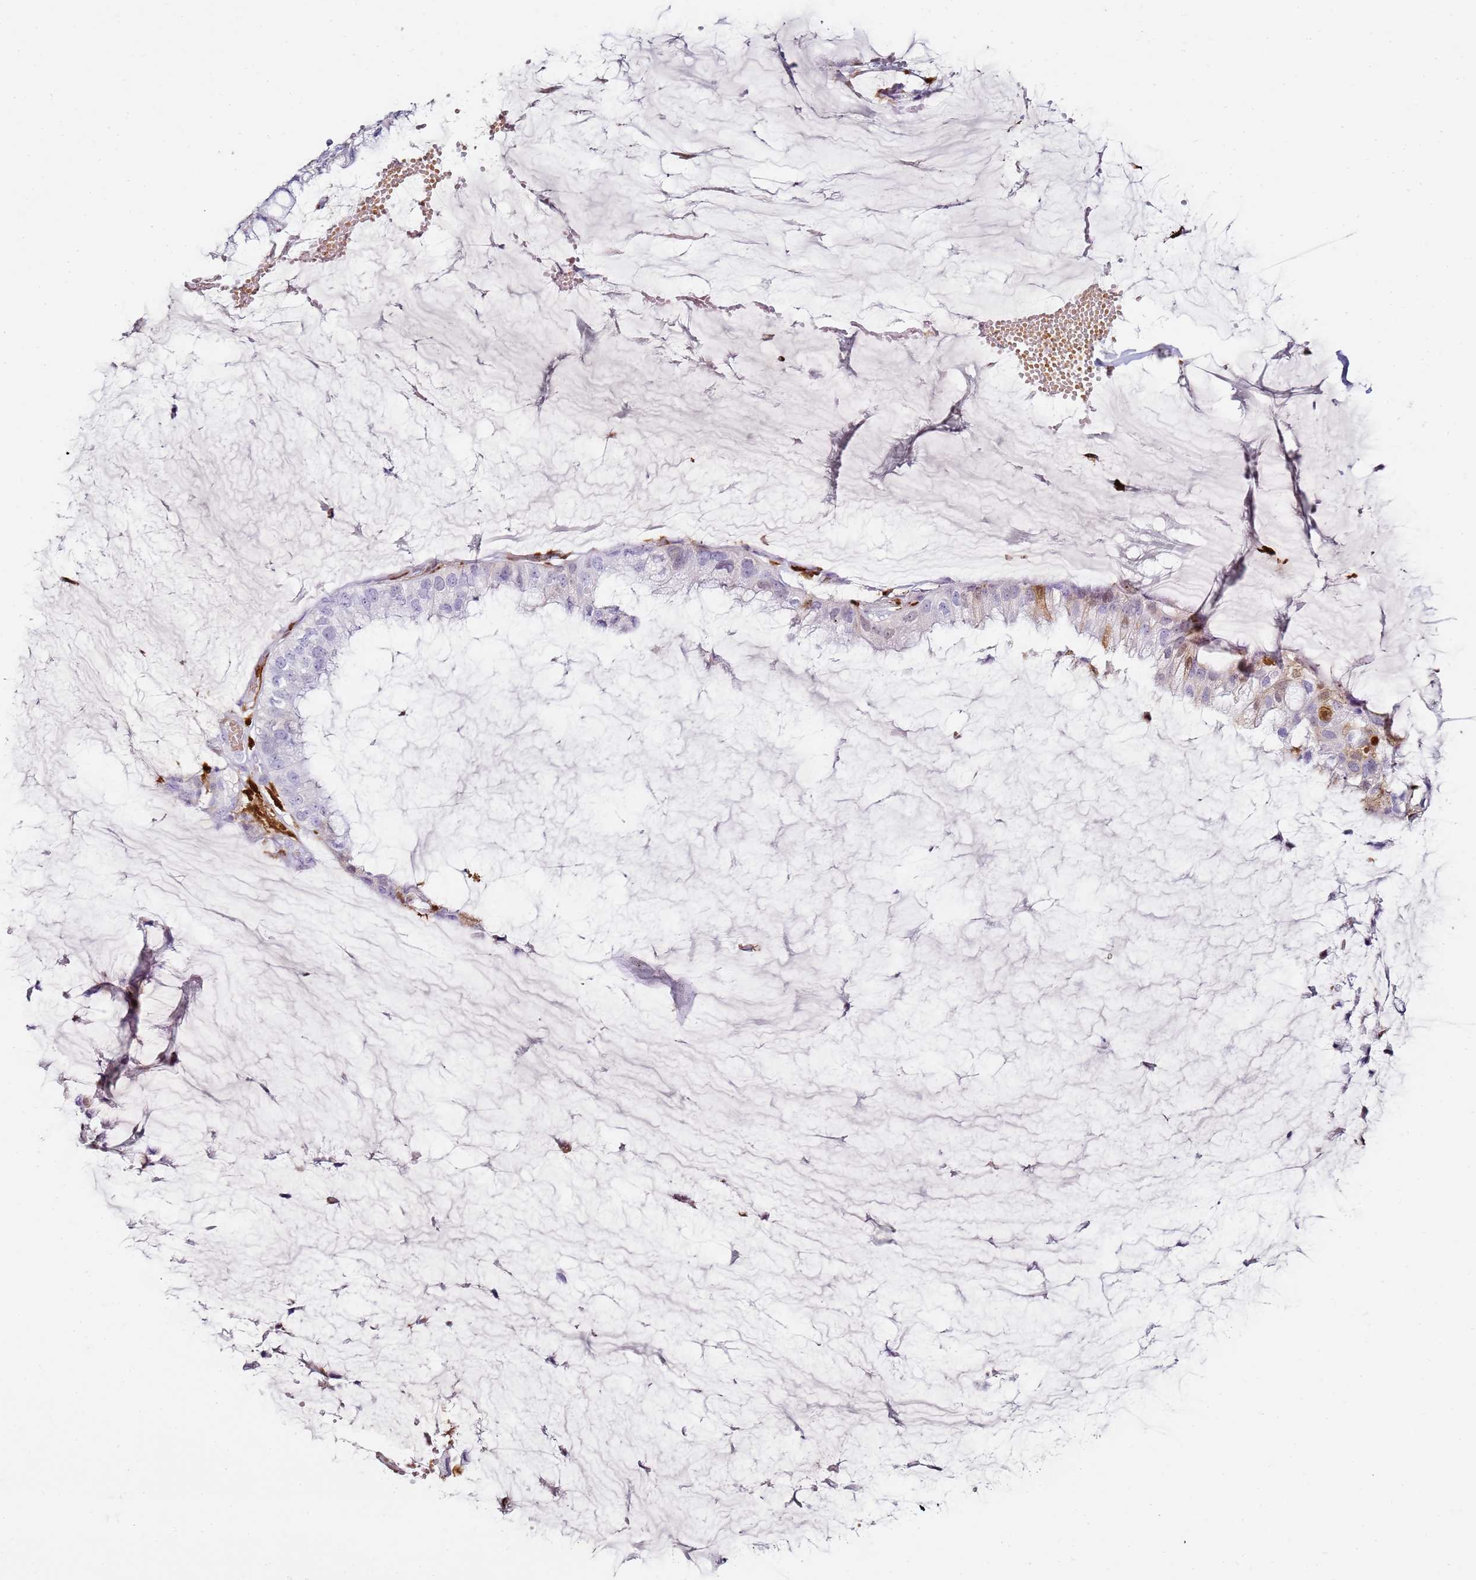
{"staining": {"intensity": "moderate", "quantity": "<25%", "location": "cytoplasmic/membranous,nuclear"}, "tissue": "ovarian cancer", "cell_type": "Tumor cells", "image_type": "cancer", "snomed": [{"axis": "morphology", "description": "Cystadenocarcinoma, mucinous, NOS"}, {"axis": "topography", "description": "Ovary"}], "caption": "Ovarian mucinous cystadenocarcinoma tissue exhibits moderate cytoplasmic/membranous and nuclear expression in approximately <25% of tumor cells", "gene": "S100A4", "patient": {"sex": "female", "age": 39}}